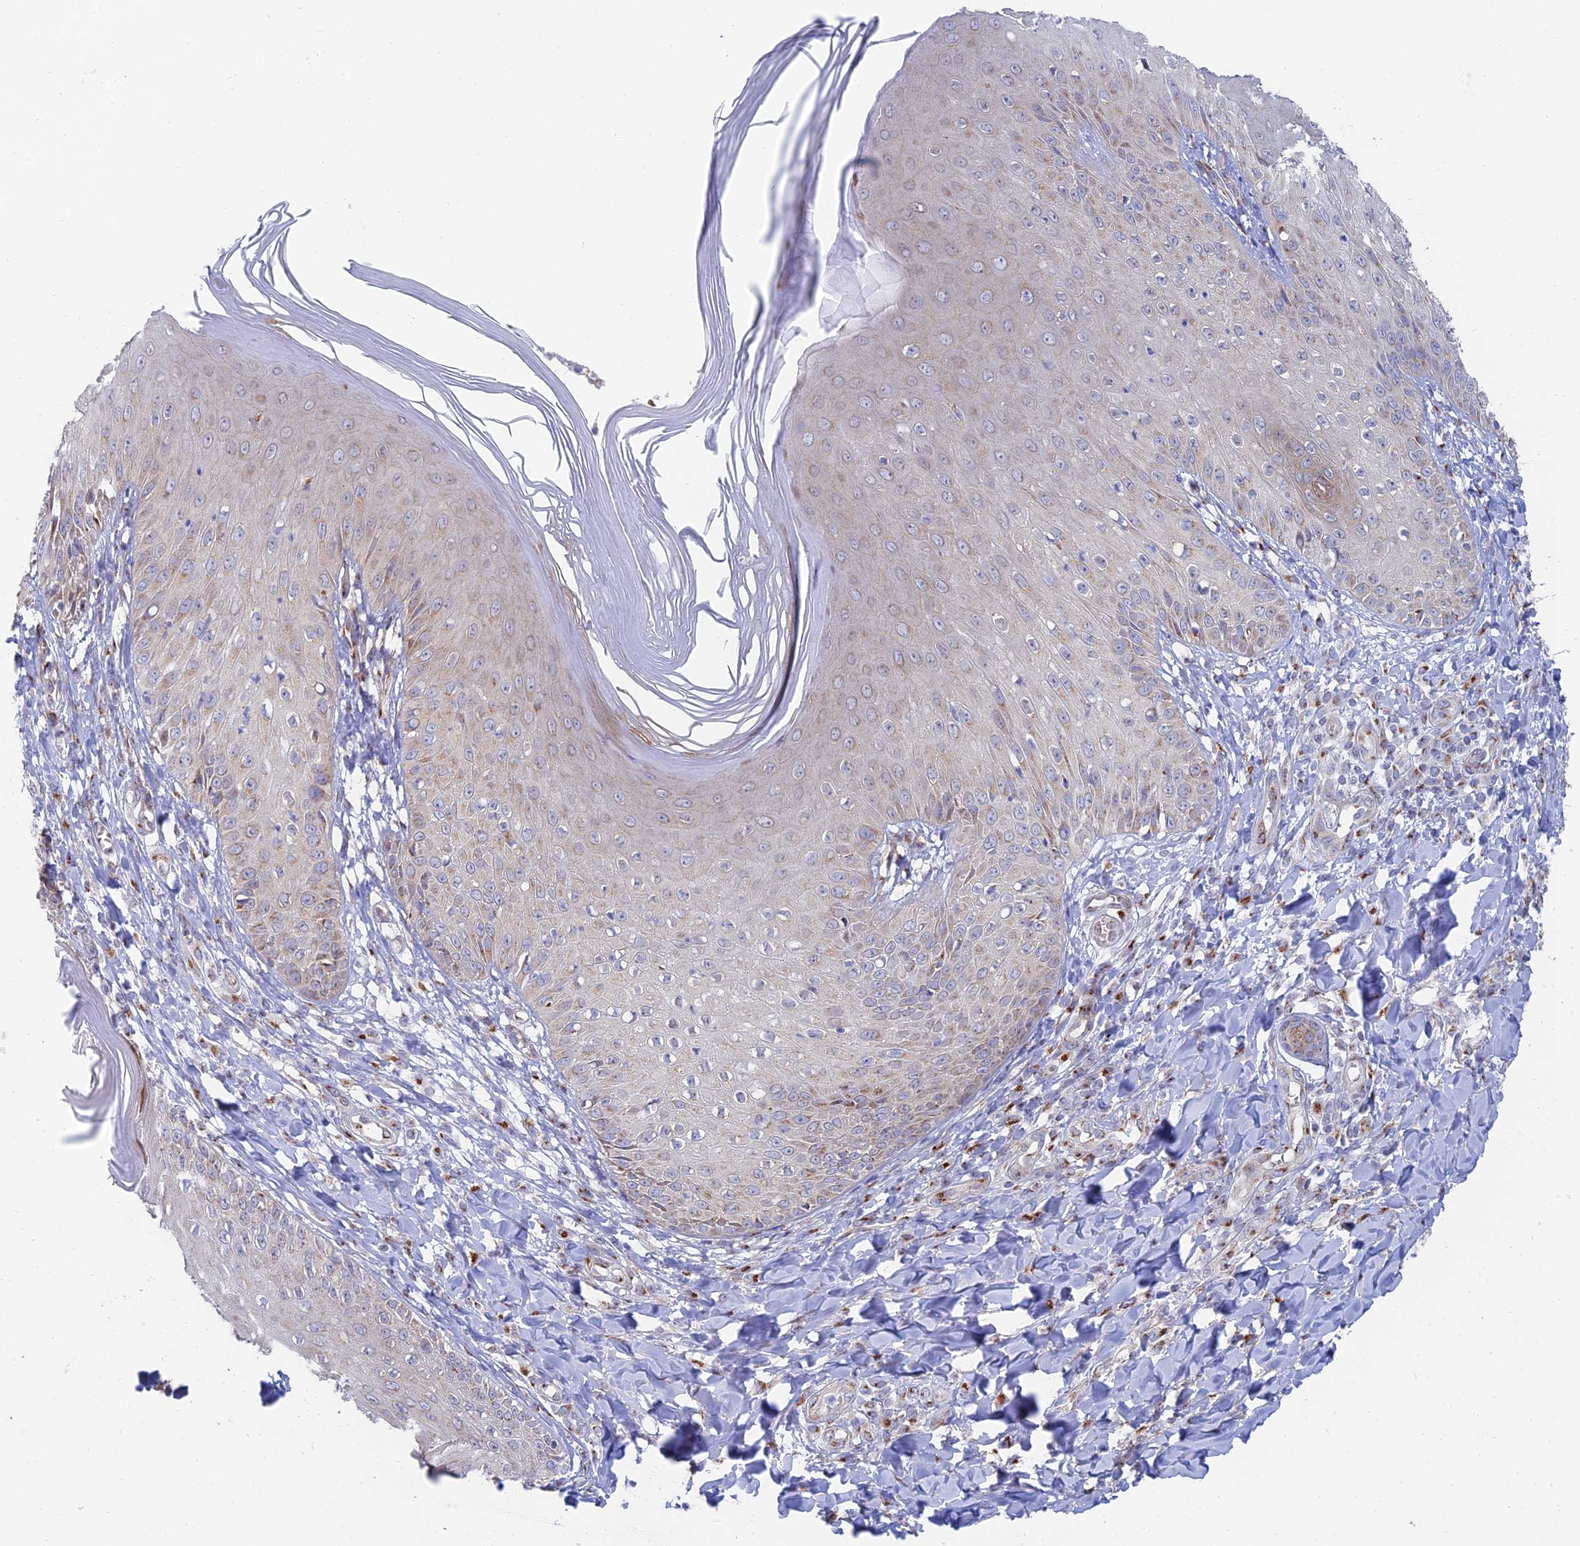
{"staining": {"intensity": "moderate", "quantity": "25%-75%", "location": "cytoplasmic/membranous"}, "tissue": "skin", "cell_type": "Epidermal cells", "image_type": "normal", "snomed": [{"axis": "morphology", "description": "Normal tissue, NOS"}, {"axis": "morphology", "description": "Inflammation, NOS"}, {"axis": "topography", "description": "Soft tissue"}, {"axis": "topography", "description": "Anal"}], "caption": "Benign skin was stained to show a protein in brown. There is medium levels of moderate cytoplasmic/membranous expression in approximately 25%-75% of epidermal cells.", "gene": "ENSG00000267561", "patient": {"sex": "female", "age": 15}}